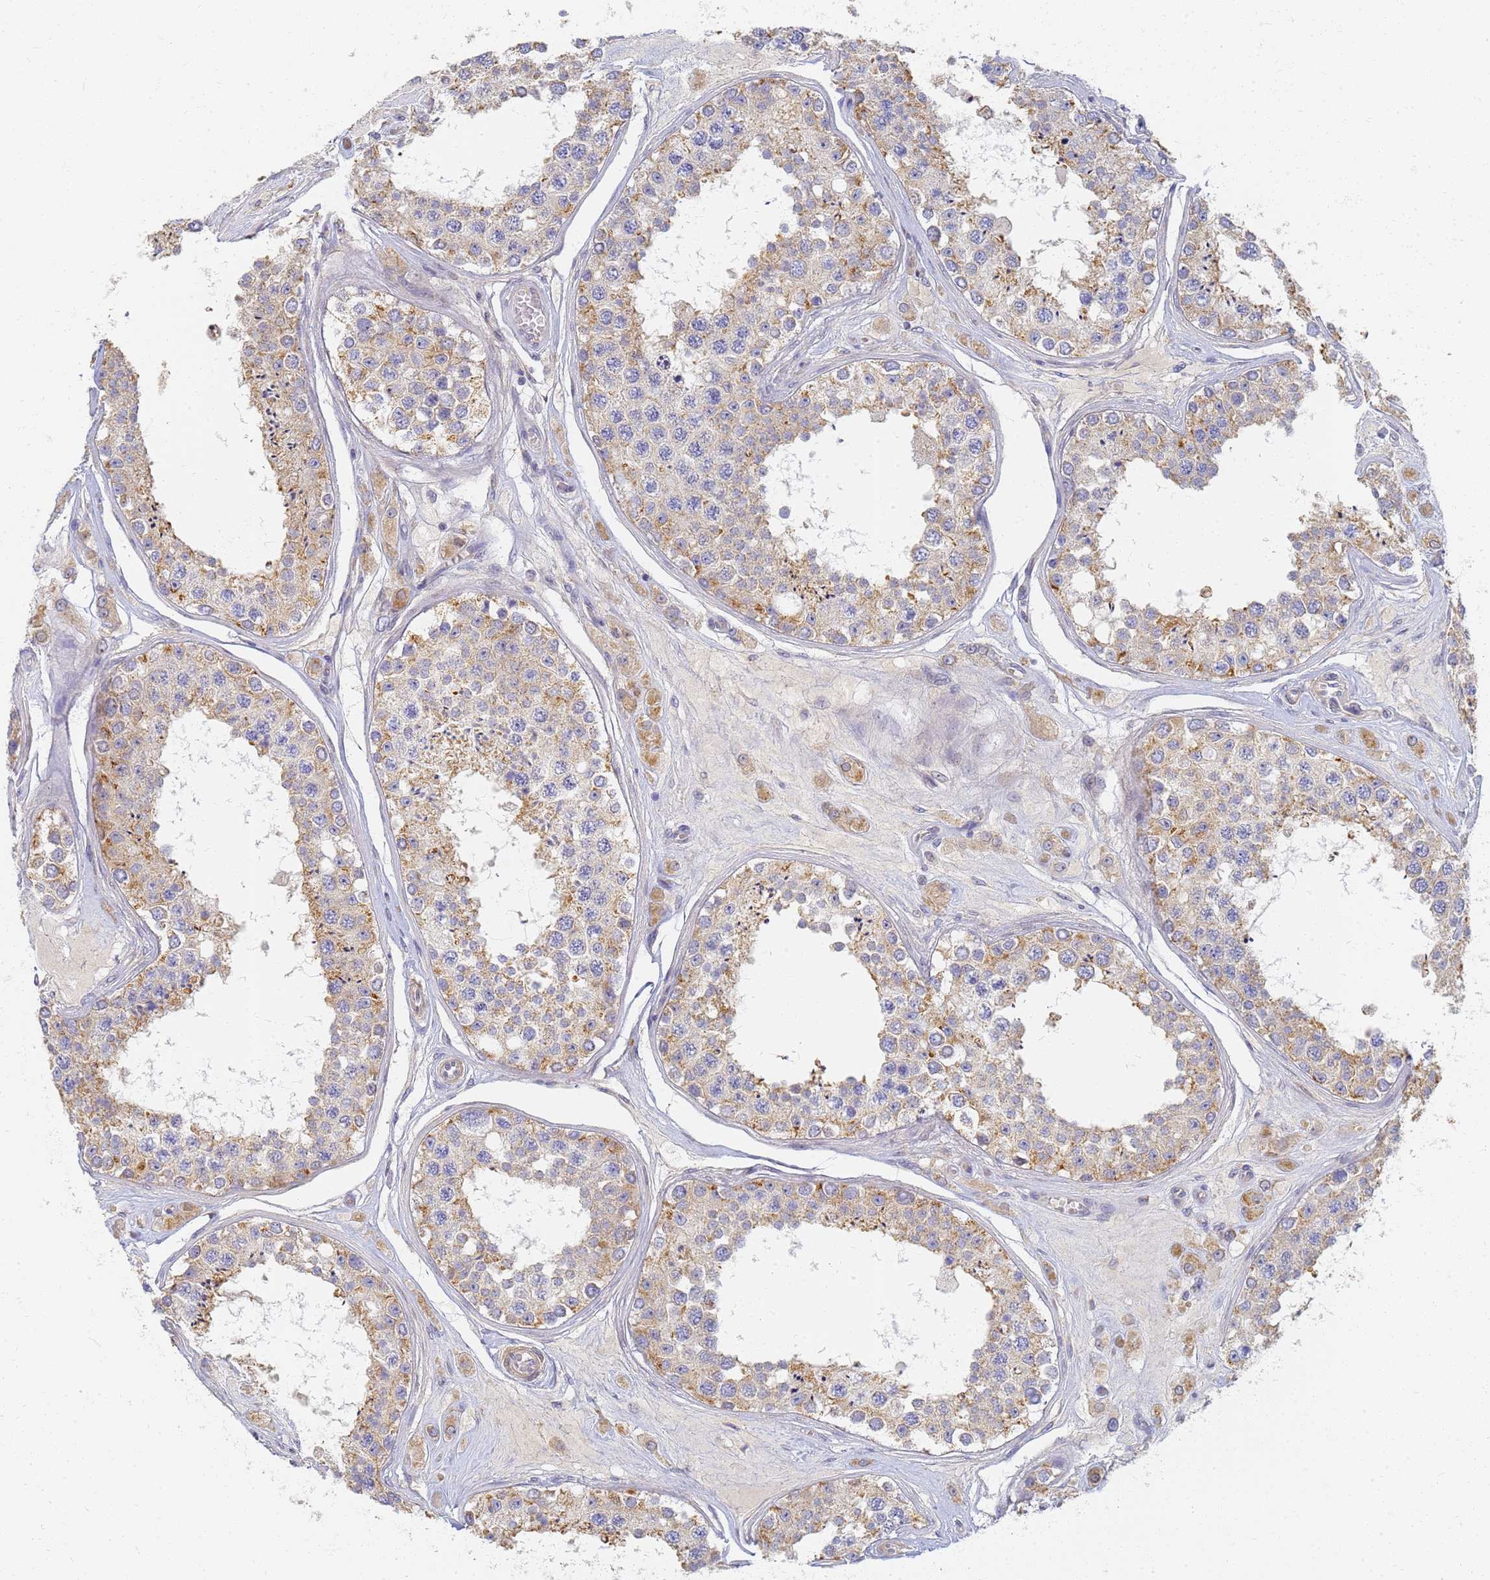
{"staining": {"intensity": "moderate", "quantity": "25%-75%", "location": "cytoplasmic/membranous"}, "tissue": "testis", "cell_type": "Cells in seminiferous ducts", "image_type": "normal", "snomed": [{"axis": "morphology", "description": "Normal tissue, NOS"}, {"axis": "topography", "description": "Testis"}], "caption": "Brown immunohistochemical staining in unremarkable human testis demonstrates moderate cytoplasmic/membranous expression in about 25%-75% of cells in seminiferous ducts. (DAB IHC with brightfield microscopy, high magnification).", "gene": "UTP23", "patient": {"sex": "male", "age": 25}}